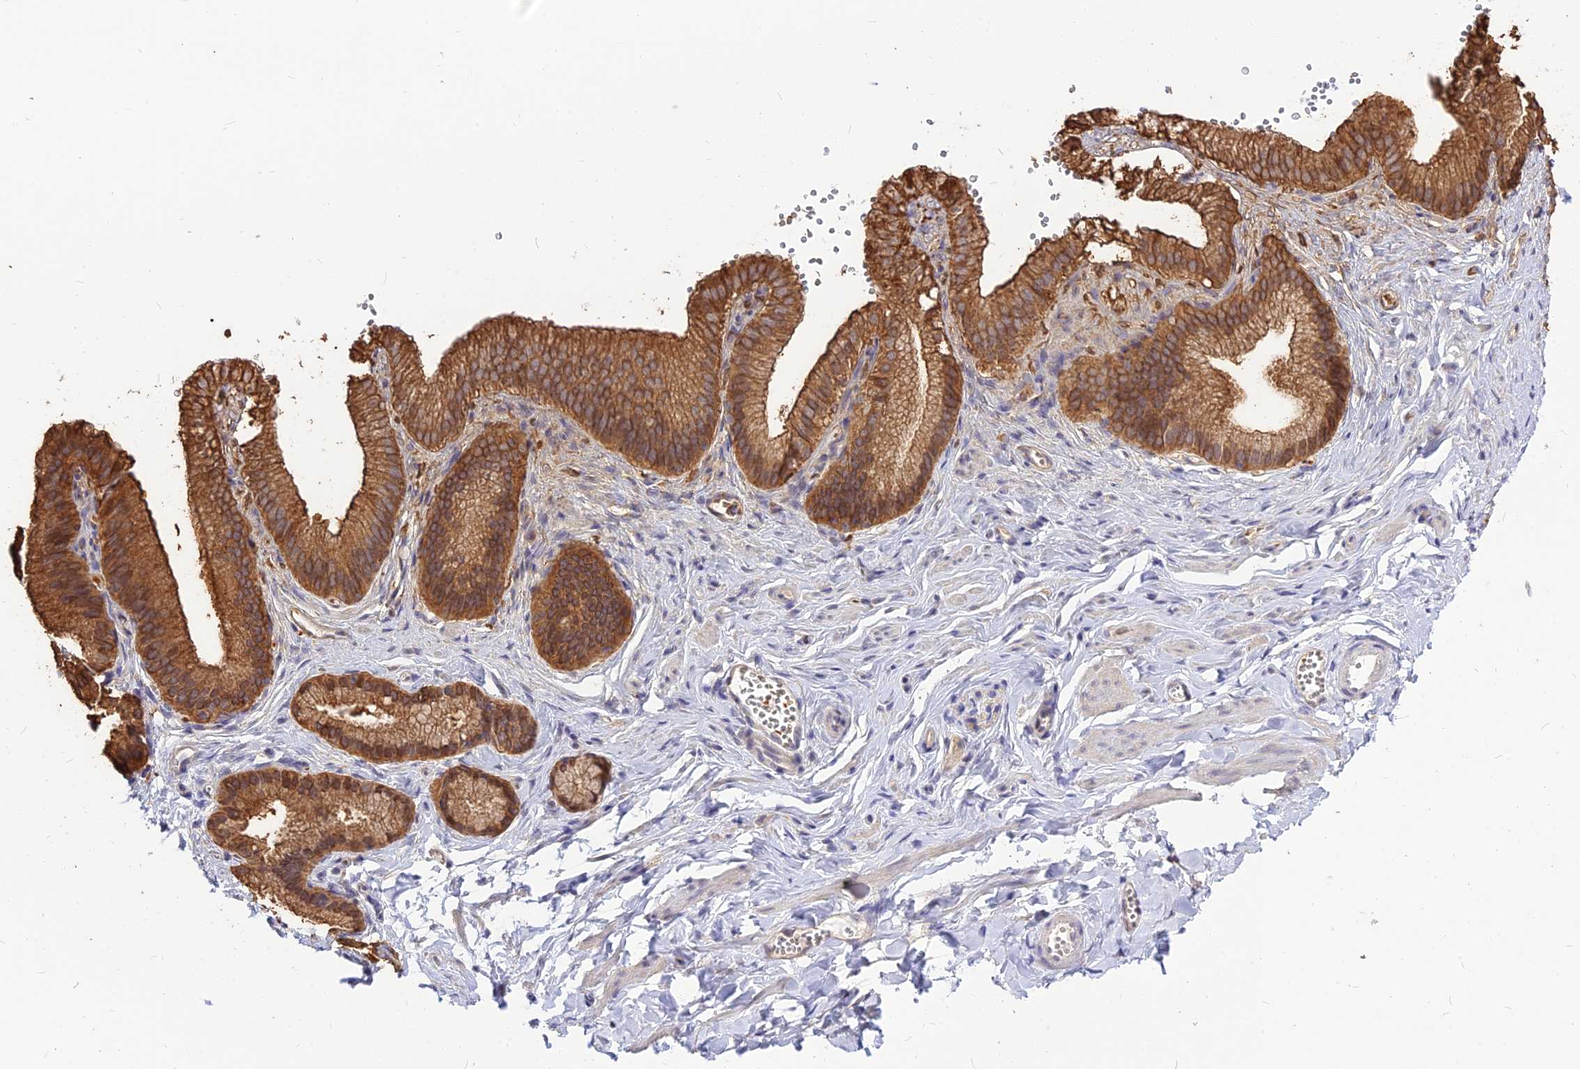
{"staining": {"intensity": "negative", "quantity": "none", "location": "none"}, "tissue": "adipose tissue", "cell_type": "Adipocytes", "image_type": "normal", "snomed": [{"axis": "morphology", "description": "Normal tissue, NOS"}, {"axis": "topography", "description": "Gallbladder"}, {"axis": "topography", "description": "Peripheral nerve tissue"}], "caption": "IHC of benign human adipose tissue exhibits no expression in adipocytes.", "gene": "CZIB", "patient": {"sex": "male", "age": 38}}